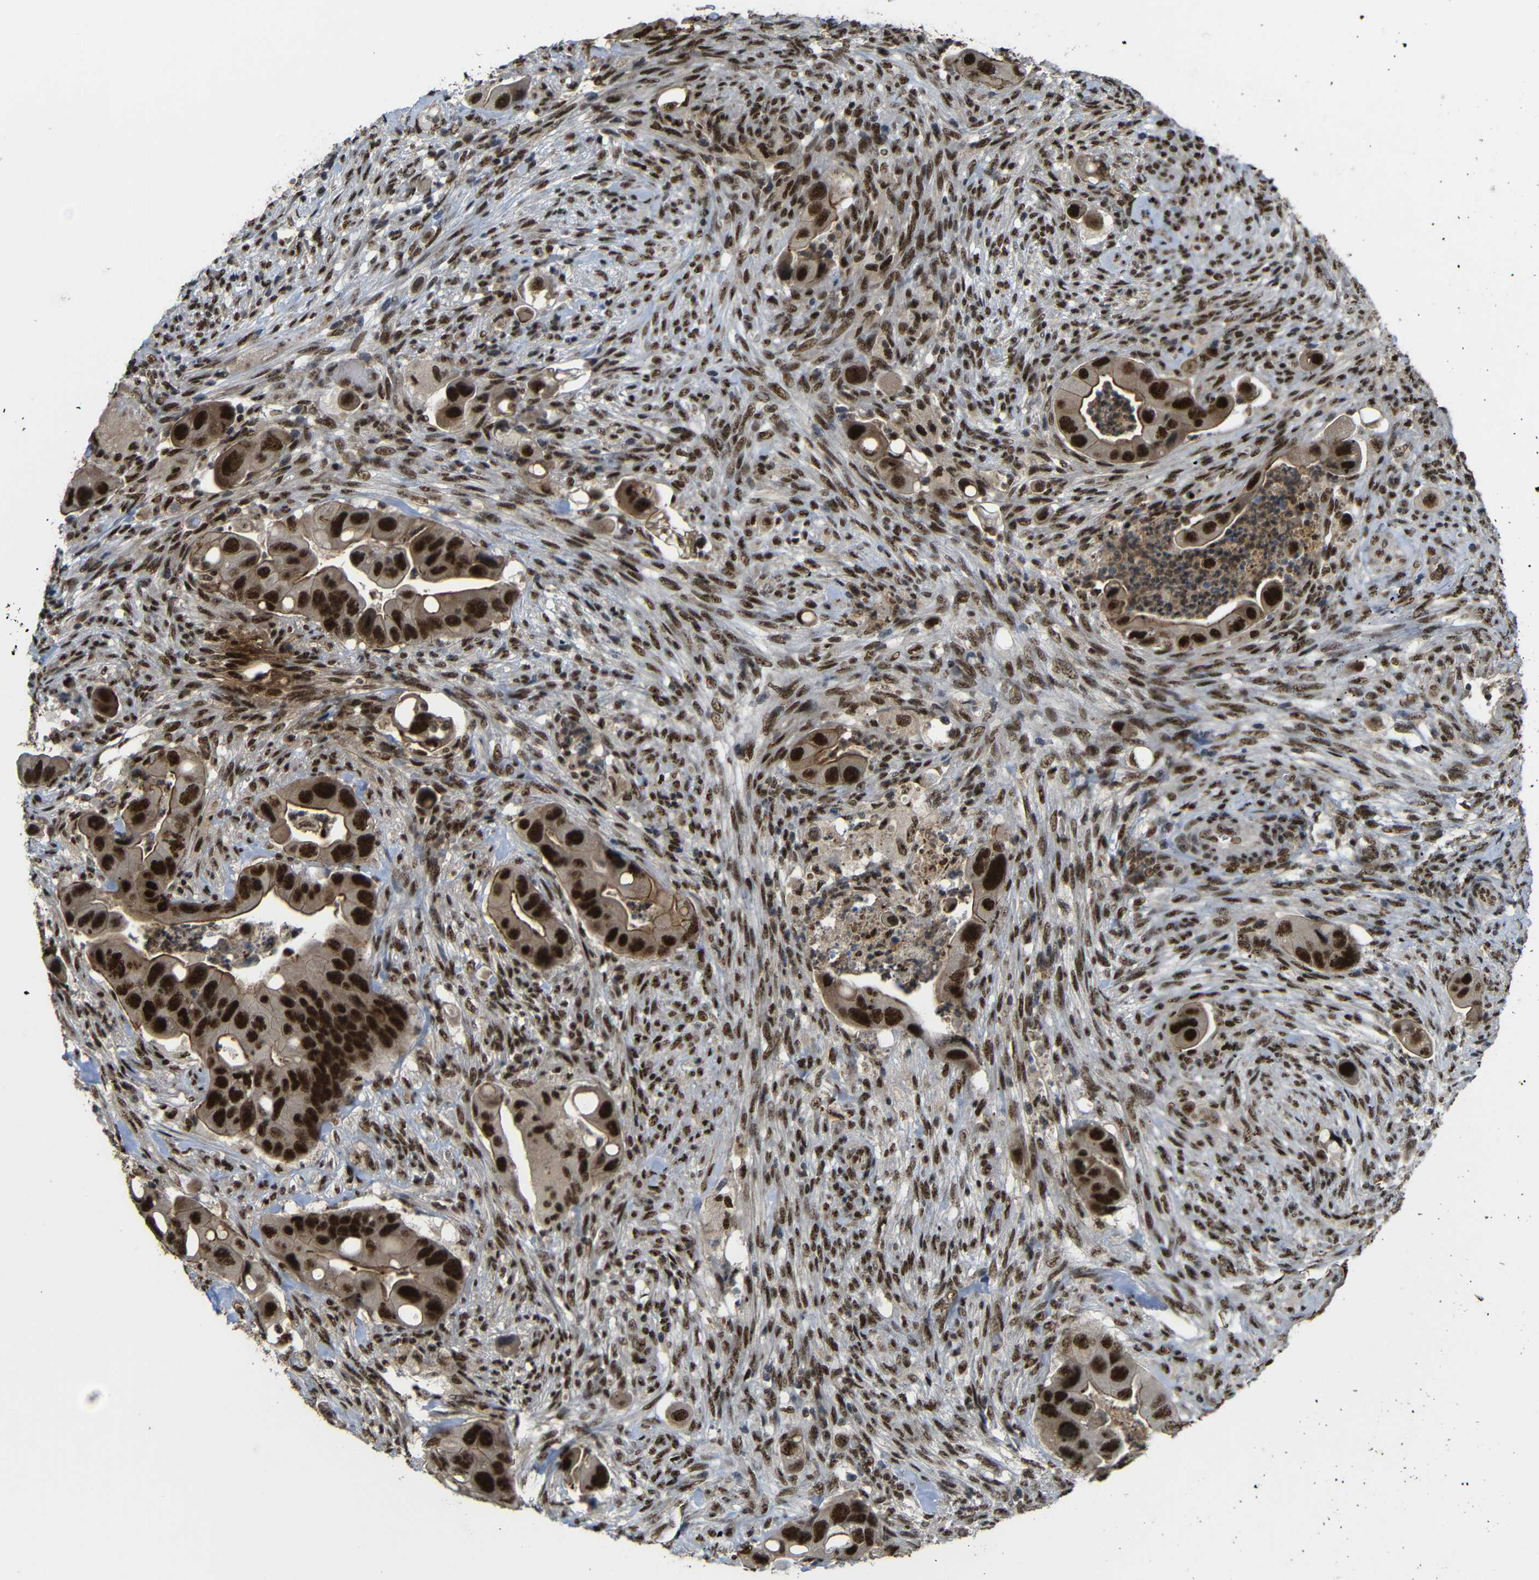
{"staining": {"intensity": "strong", "quantity": ">75%", "location": "cytoplasmic/membranous,nuclear"}, "tissue": "colorectal cancer", "cell_type": "Tumor cells", "image_type": "cancer", "snomed": [{"axis": "morphology", "description": "Adenocarcinoma, NOS"}, {"axis": "topography", "description": "Rectum"}], "caption": "This photomicrograph shows colorectal cancer stained with IHC to label a protein in brown. The cytoplasmic/membranous and nuclear of tumor cells show strong positivity for the protein. Nuclei are counter-stained blue.", "gene": "TCF7L2", "patient": {"sex": "female", "age": 57}}